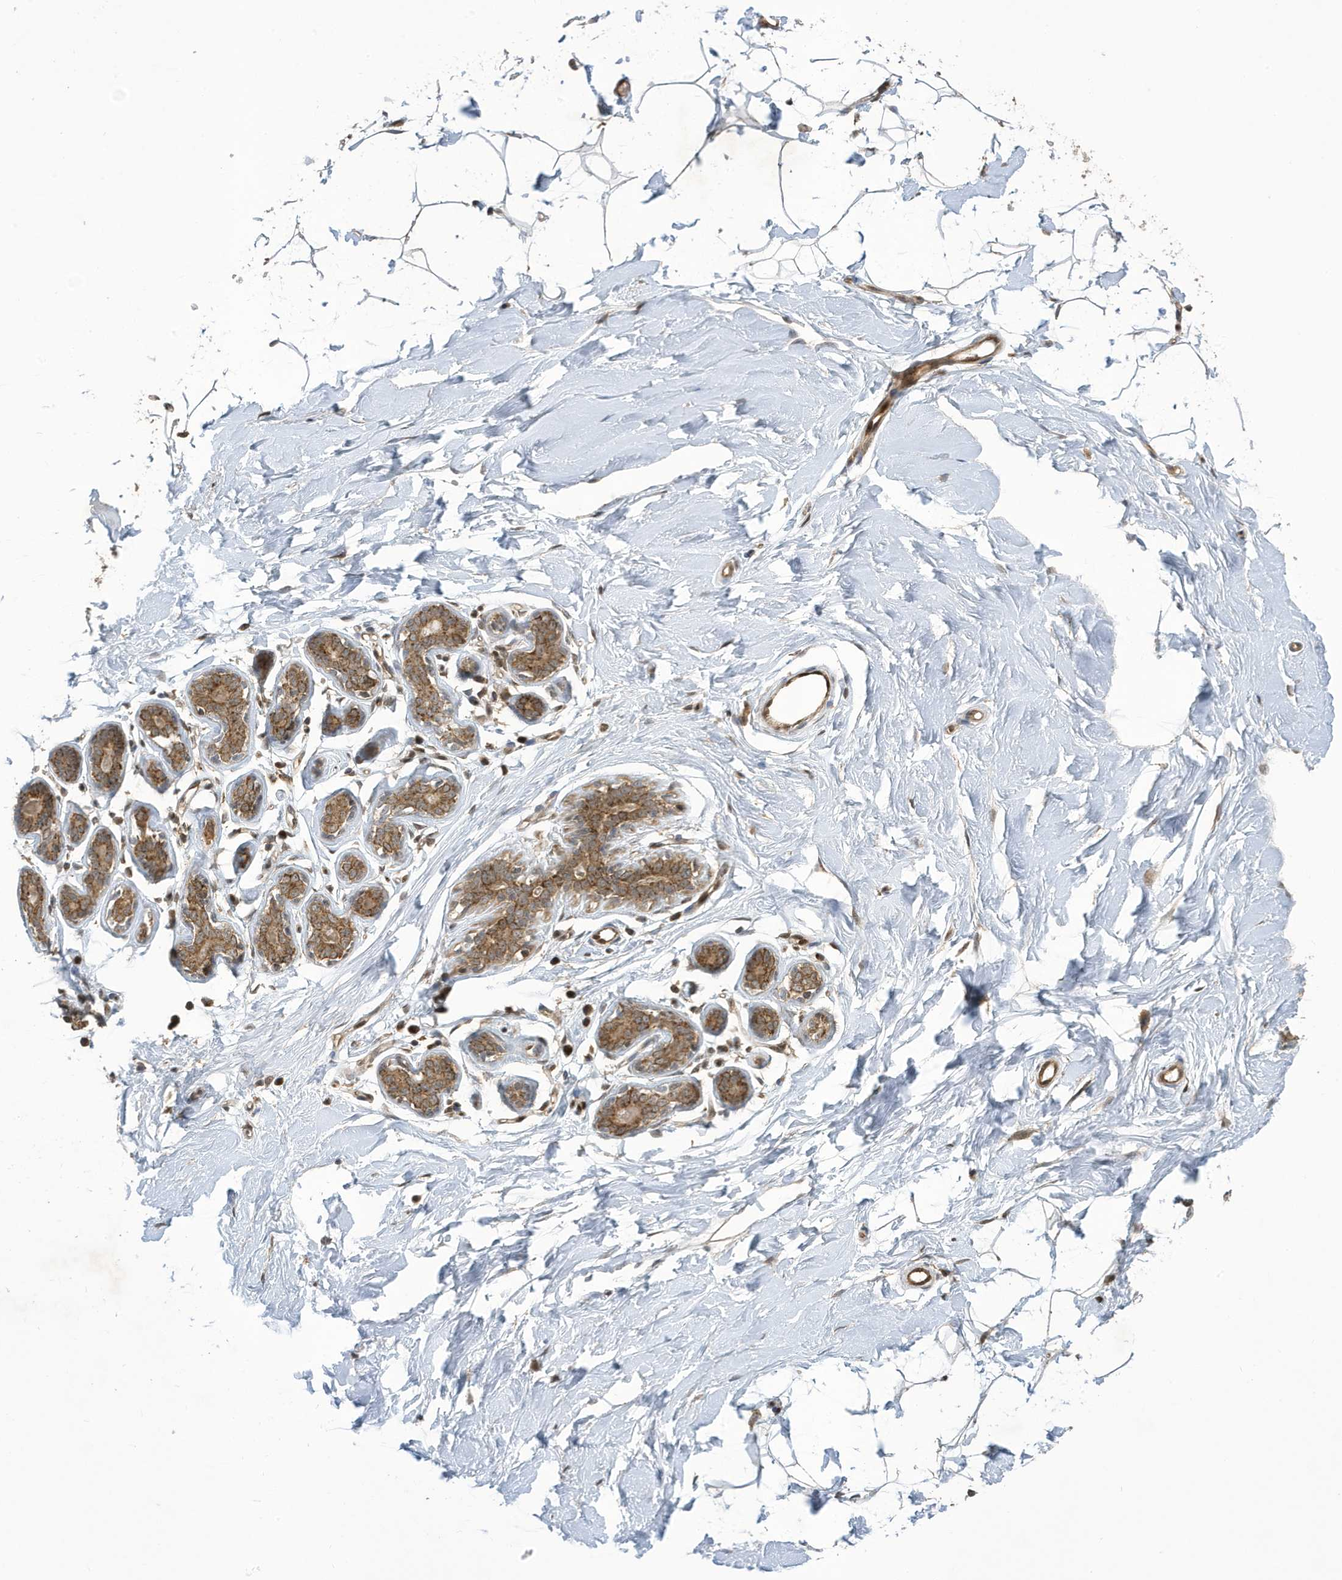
{"staining": {"intensity": "negative", "quantity": "none", "location": "none"}, "tissue": "adipose tissue", "cell_type": "Adipocytes", "image_type": "normal", "snomed": [{"axis": "morphology", "description": "Normal tissue, NOS"}, {"axis": "topography", "description": "Breast"}], "caption": "Immunohistochemistry (IHC) photomicrograph of normal adipose tissue: adipose tissue stained with DAB (3,3'-diaminobenzidine) shows no significant protein expression in adipocytes. The staining is performed using DAB (3,3'-diaminobenzidine) brown chromogen with nuclei counter-stained in using hematoxylin.", "gene": "NCOA7", "patient": {"sex": "female", "age": 23}}